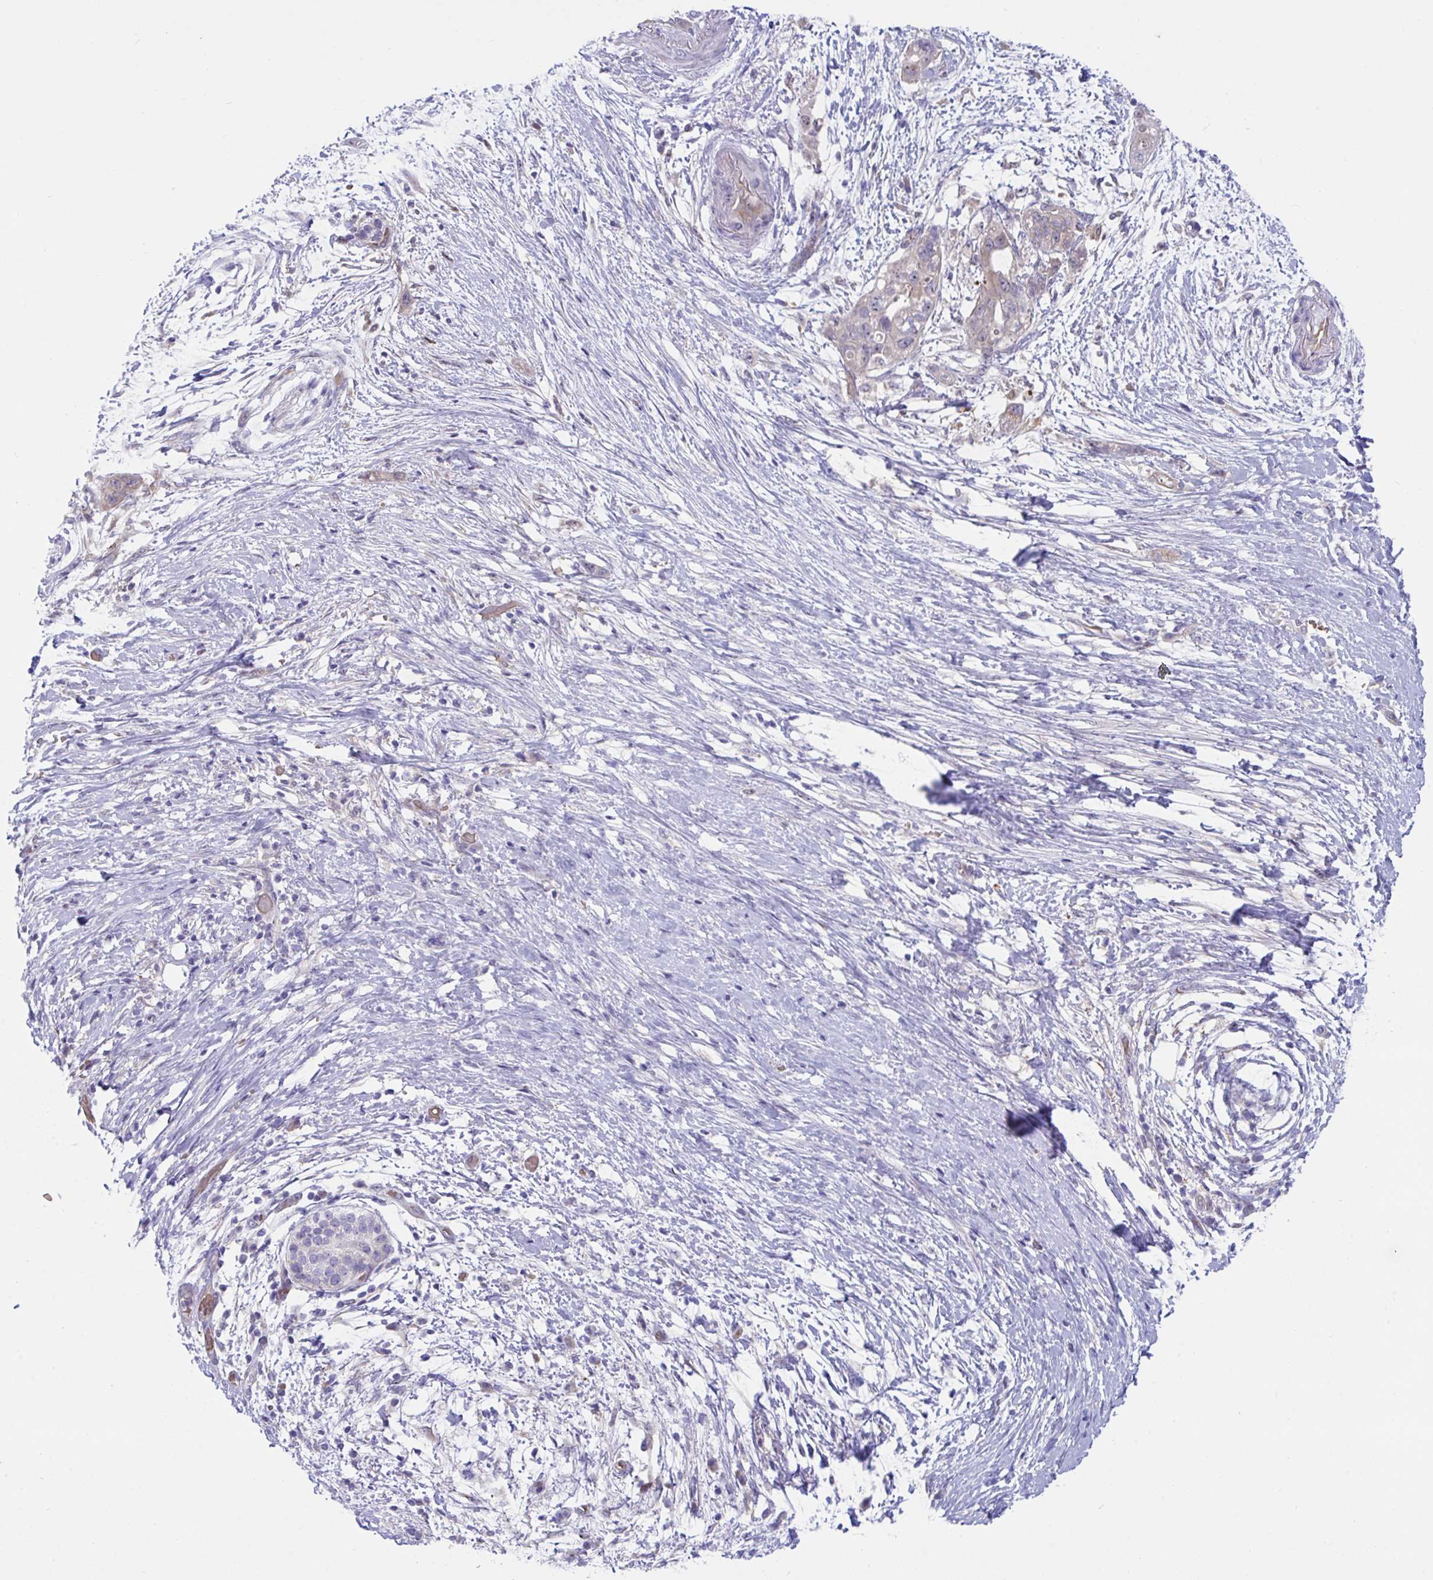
{"staining": {"intensity": "weak", "quantity": ">75%", "location": "cytoplasmic/membranous,nuclear"}, "tissue": "pancreatic cancer", "cell_type": "Tumor cells", "image_type": "cancer", "snomed": [{"axis": "morphology", "description": "Adenocarcinoma, NOS"}, {"axis": "topography", "description": "Pancreas"}], "caption": "A brown stain shows weak cytoplasmic/membranous and nuclear expression of a protein in pancreatic cancer (adenocarcinoma) tumor cells.", "gene": "CENPQ", "patient": {"sex": "female", "age": 72}}